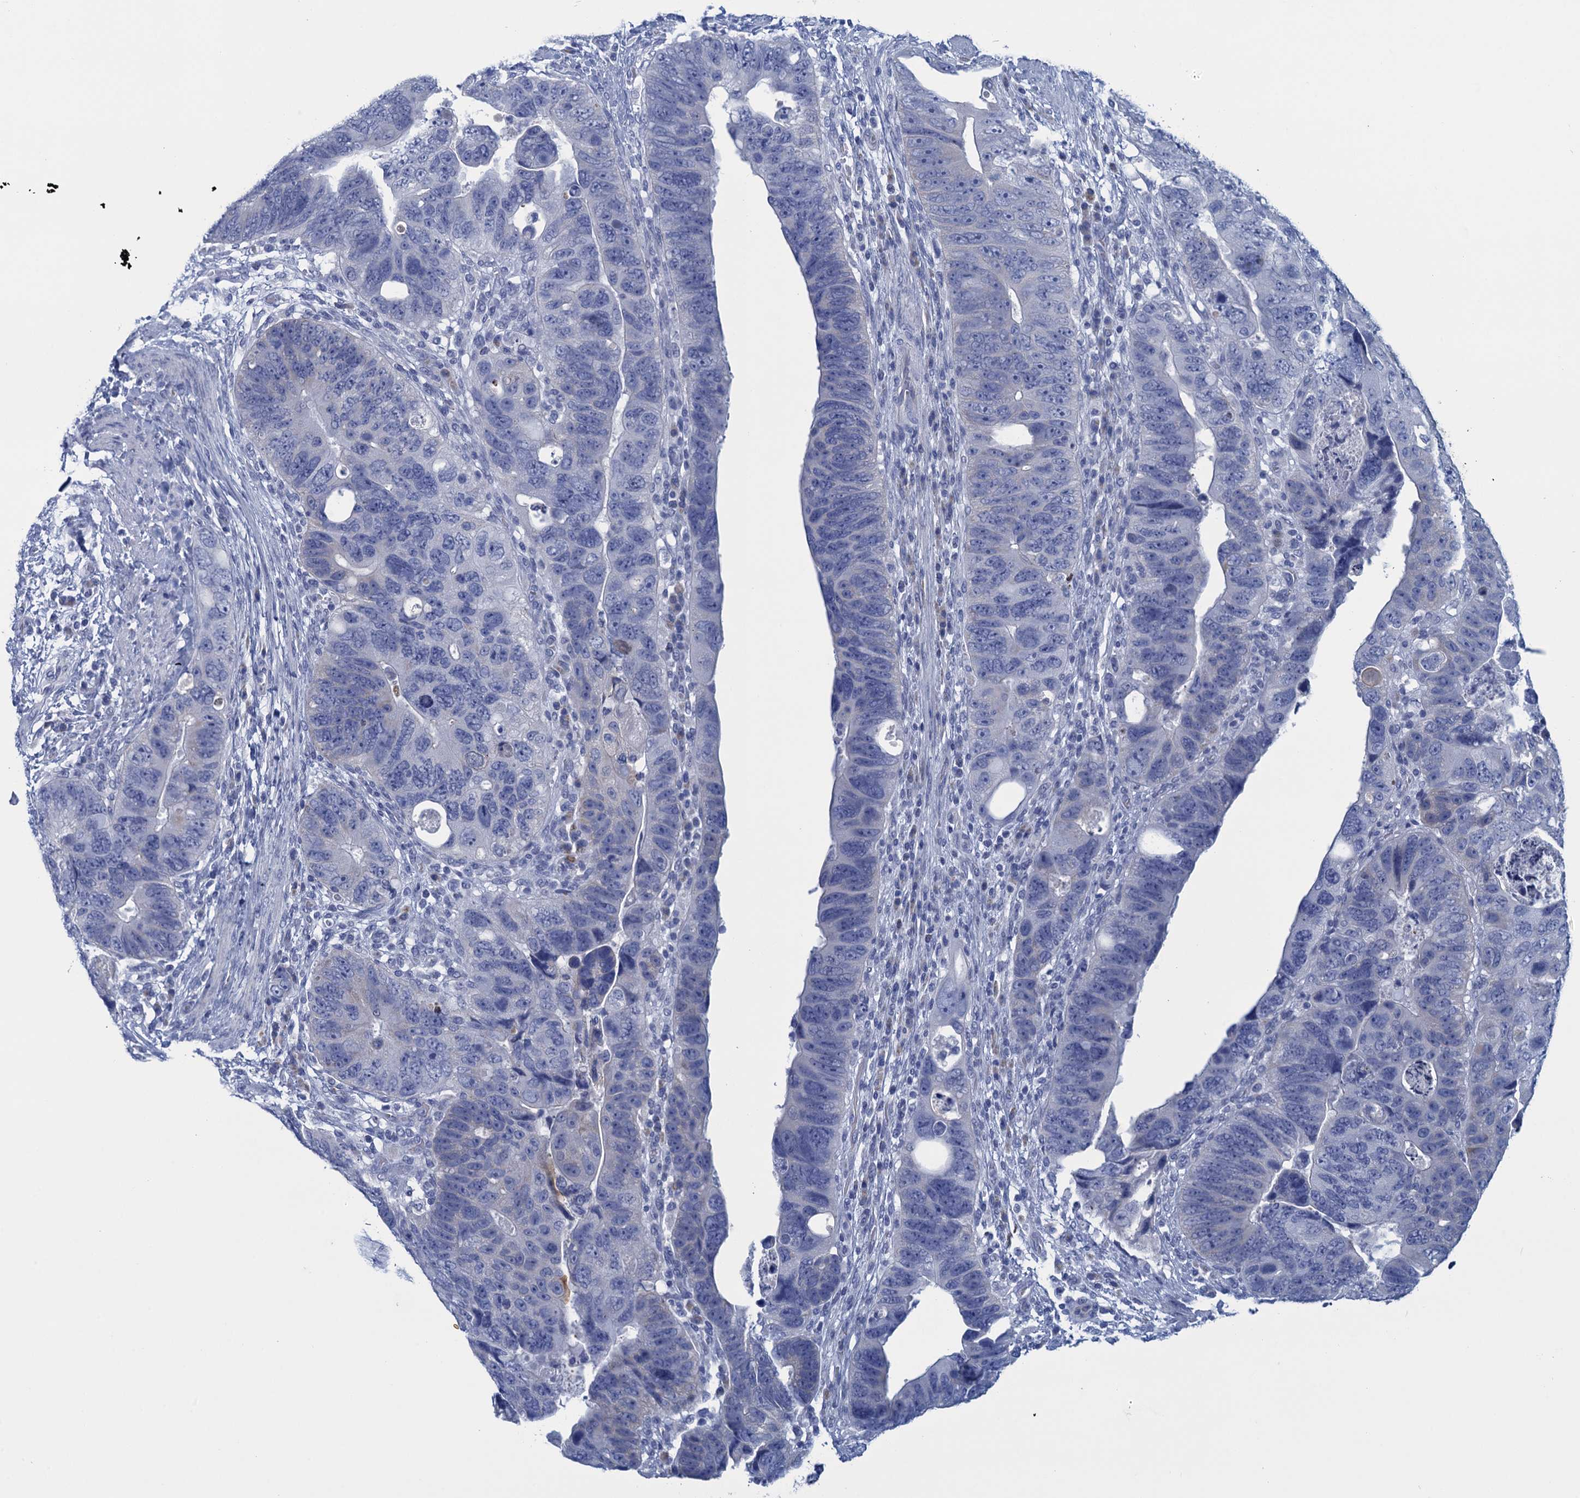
{"staining": {"intensity": "strong", "quantity": "<25%", "location": "cytoplasmic/membranous"}, "tissue": "colorectal cancer", "cell_type": "Tumor cells", "image_type": "cancer", "snomed": [{"axis": "morphology", "description": "Adenocarcinoma, NOS"}, {"axis": "topography", "description": "Rectum"}], "caption": "Tumor cells exhibit medium levels of strong cytoplasmic/membranous staining in approximately <25% of cells in human colorectal cancer (adenocarcinoma). (Brightfield microscopy of DAB IHC at high magnification).", "gene": "SCEL", "patient": {"sex": "male", "age": 59}}